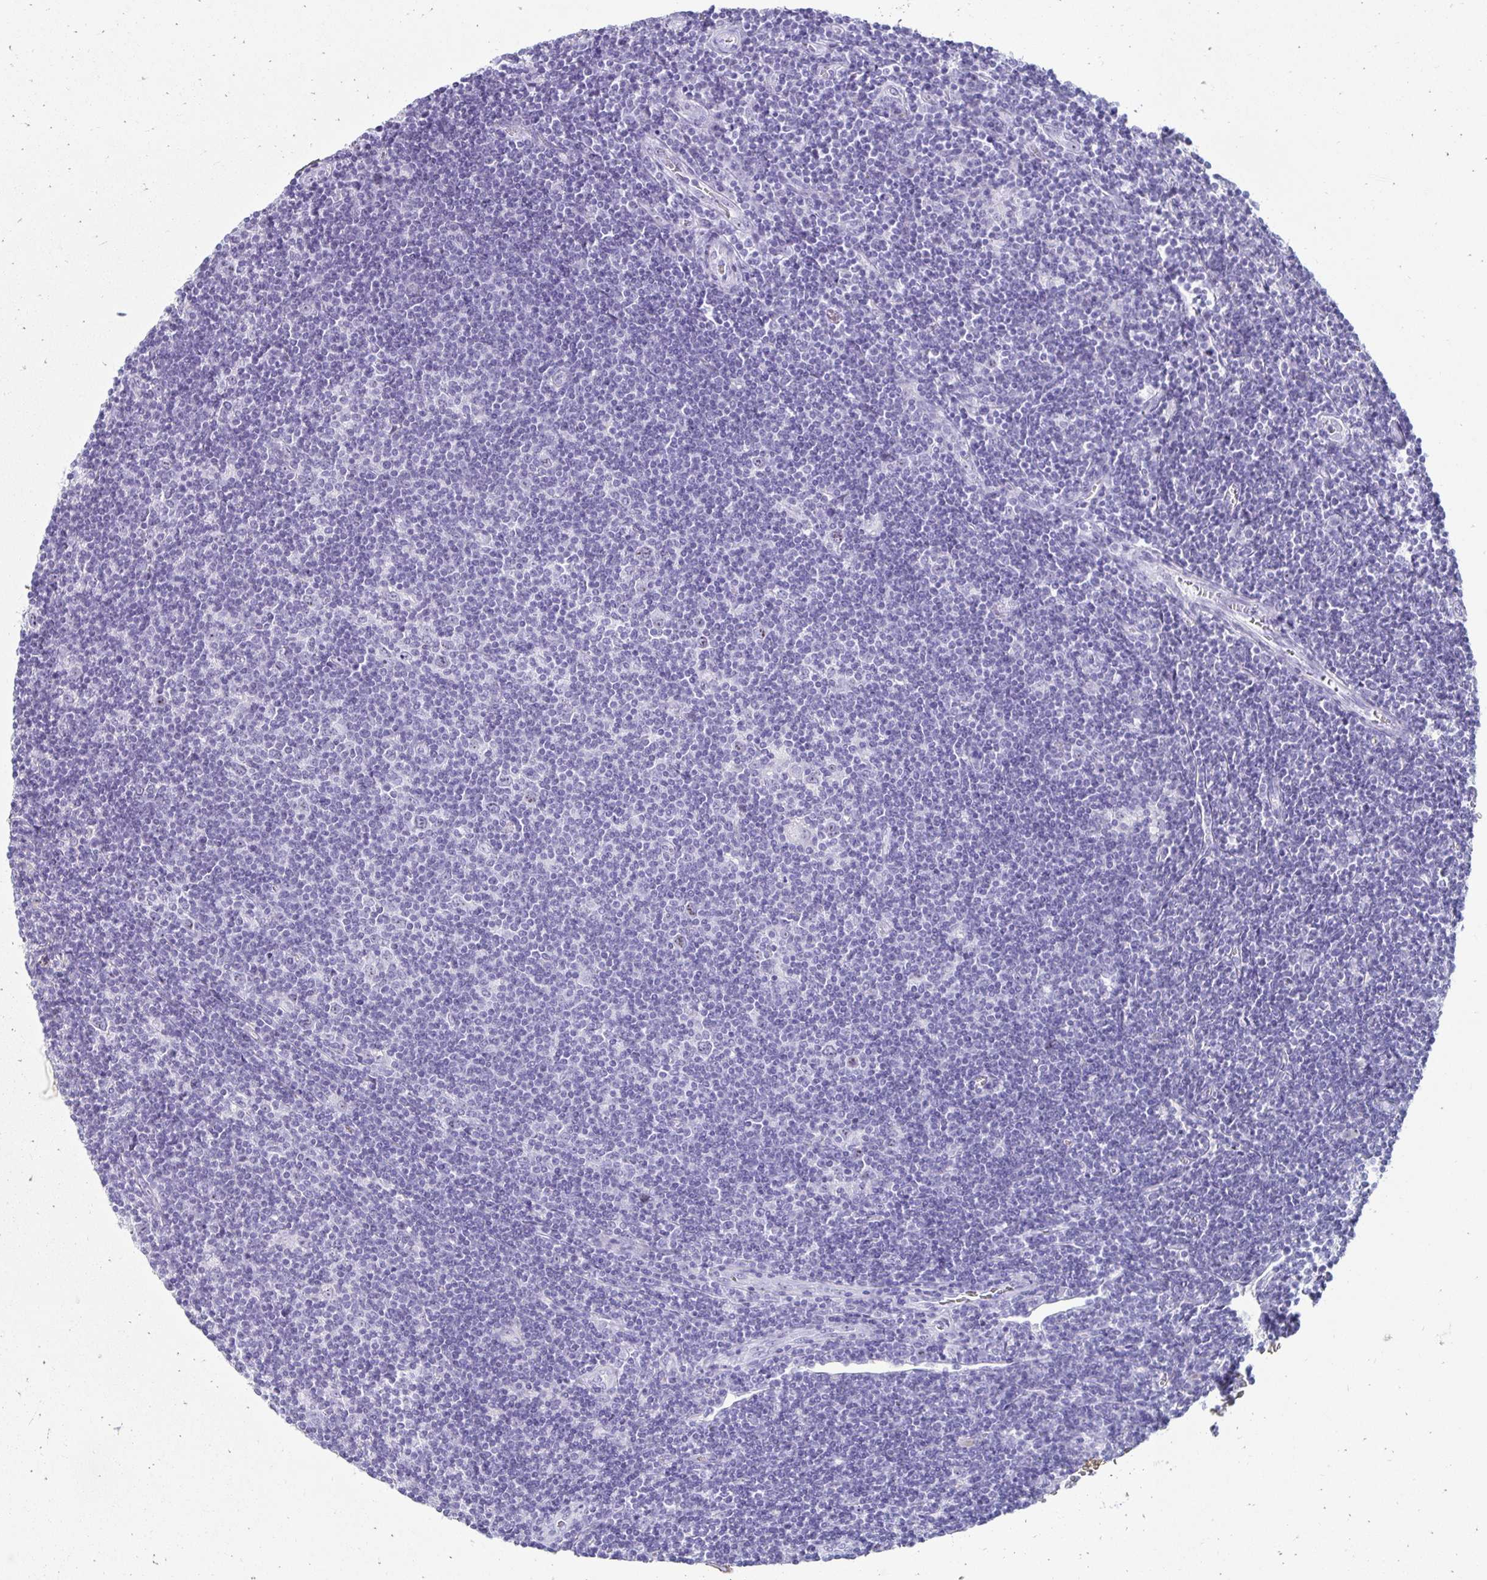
{"staining": {"intensity": "negative", "quantity": "none", "location": "none"}, "tissue": "lymphoma", "cell_type": "Tumor cells", "image_type": "cancer", "snomed": [{"axis": "morphology", "description": "Hodgkin's disease, NOS"}, {"axis": "topography", "description": "Lymph node"}], "caption": "The histopathology image shows no staining of tumor cells in lymphoma.", "gene": "CST6", "patient": {"sex": "male", "age": 40}}